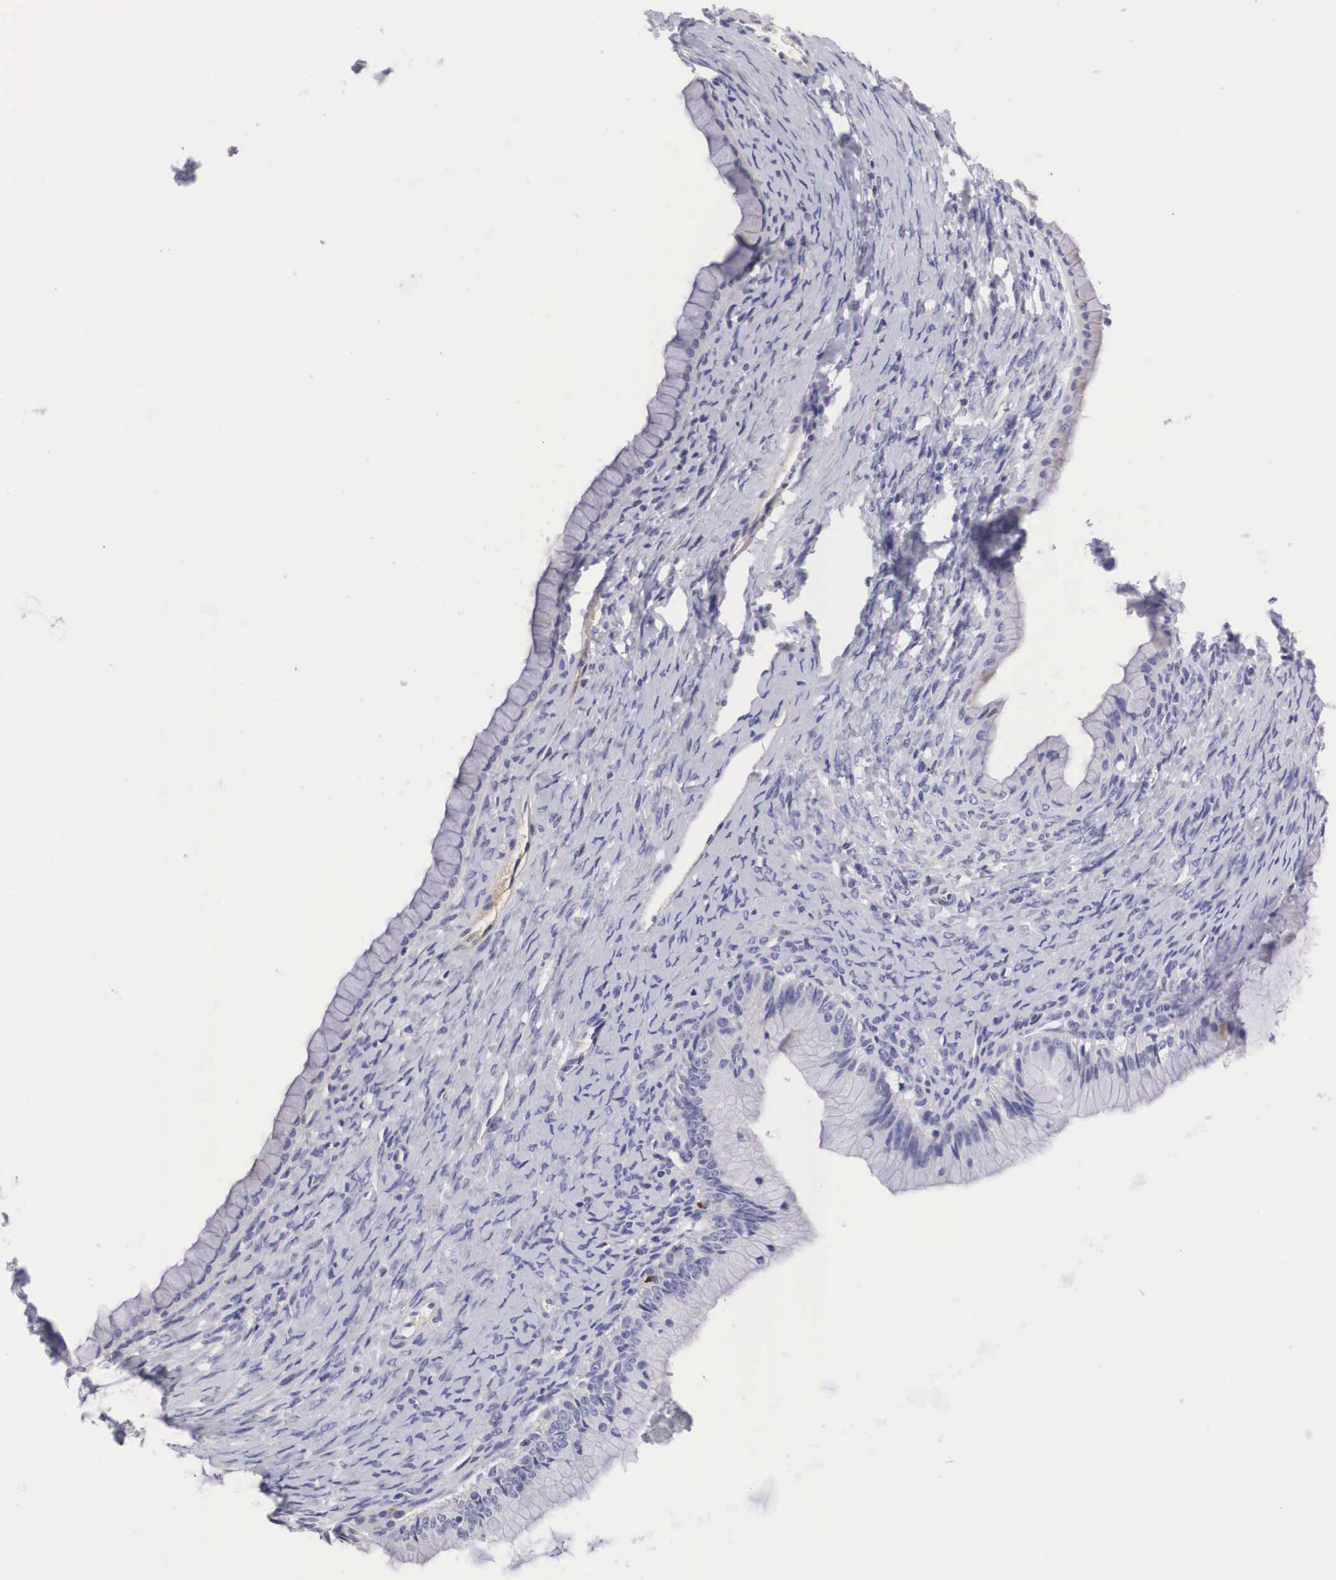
{"staining": {"intensity": "negative", "quantity": "none", "location": "none"}, "tissue": "ovarian cancer", "cell_type": "Tumor cells", "image_type": "cancer", "snomed": [{"axis": "morphology", "description": "Cystadenocarcinoma, mucinous, NOS"}, {"axis": "topography", "description": "Ovary"}], "caption": "IHC histopathology image of ovarian mucinous cystadenocarcinoma stained for a protein (brown), which shows no positivity in tumor cells.", "gene": "CLU", "patient": {"sex": "female", "age": 25}}